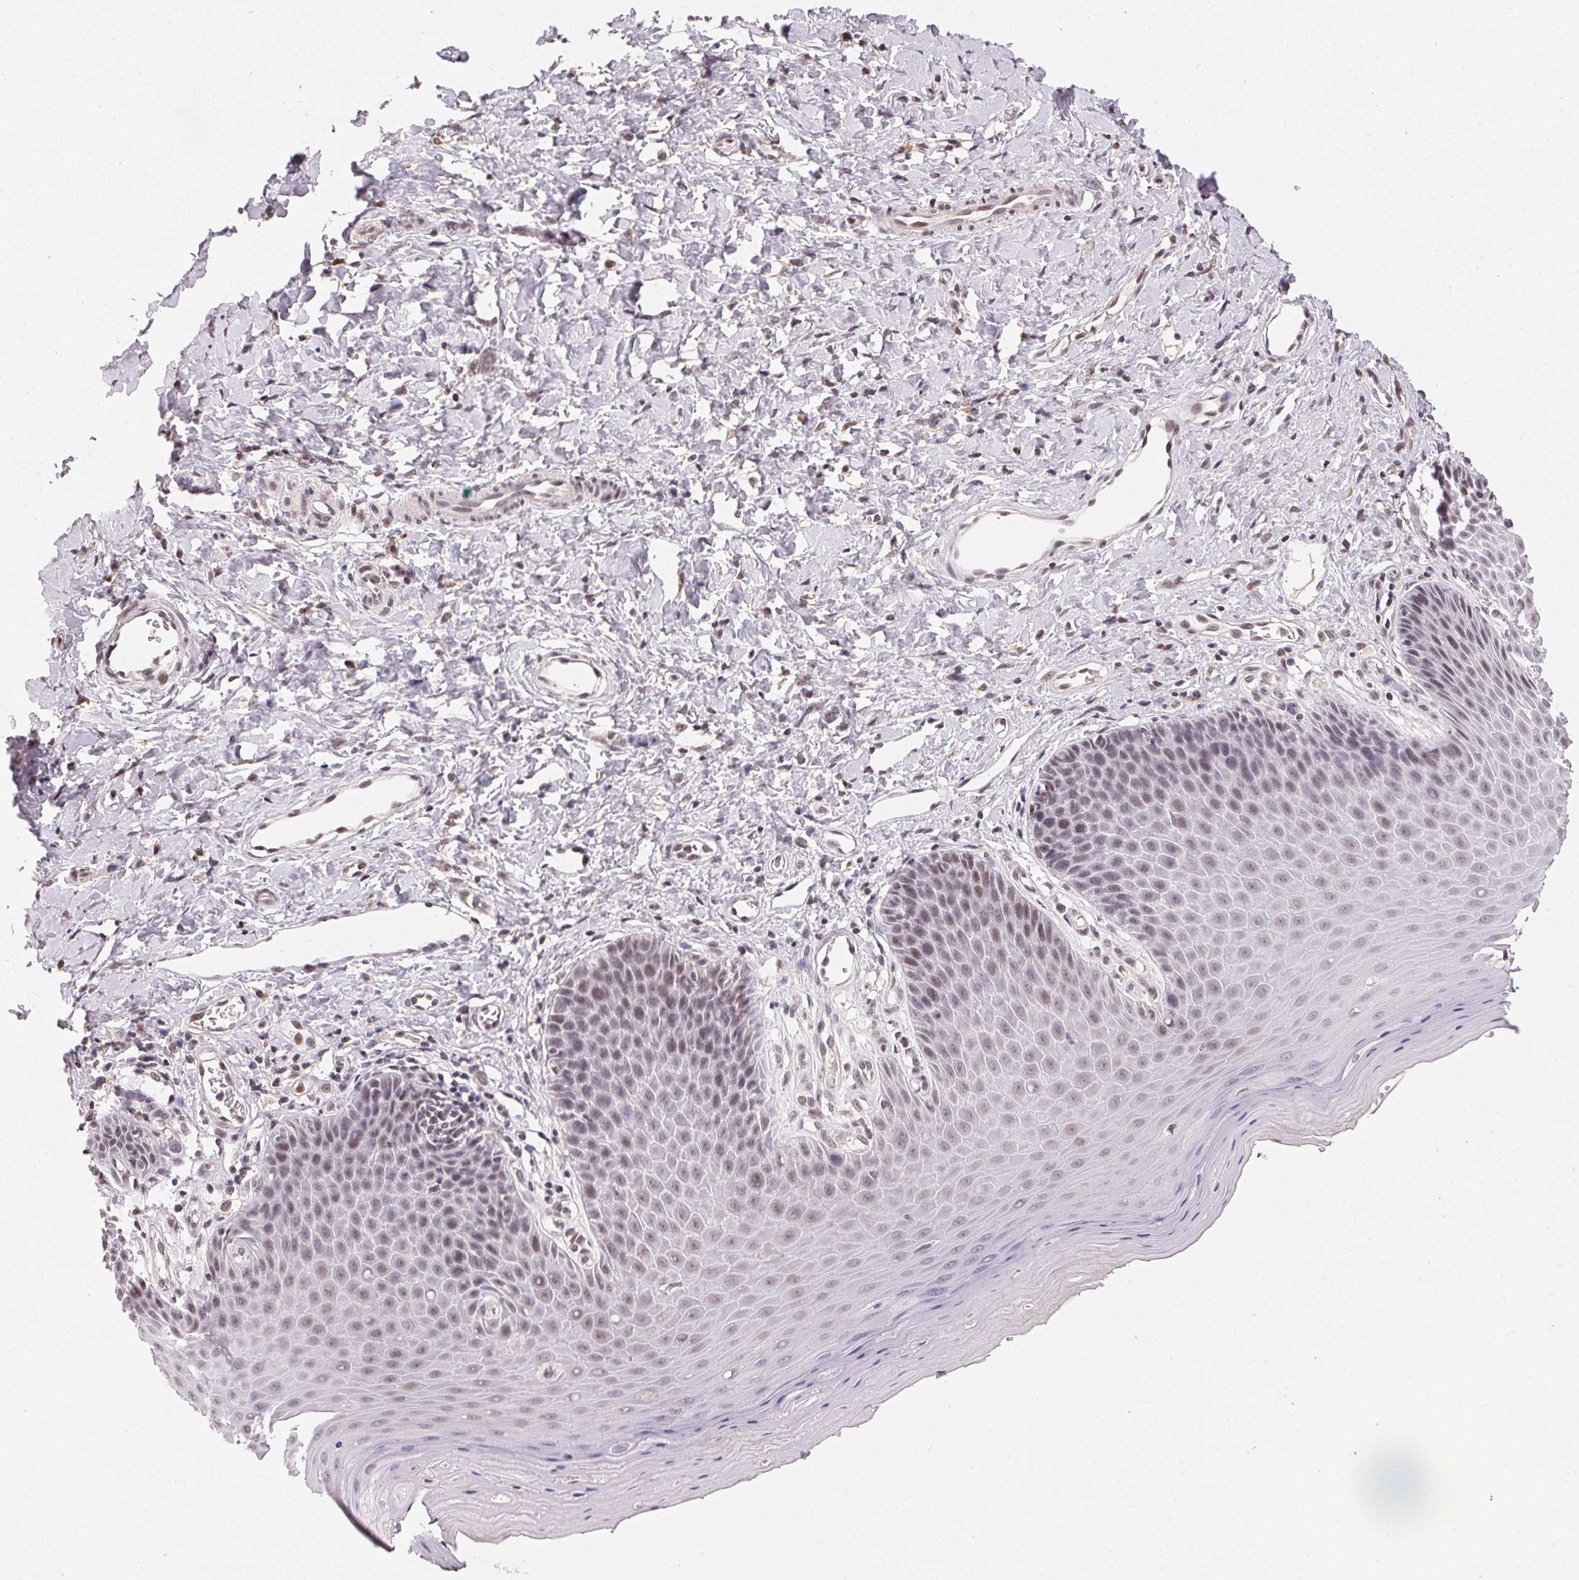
{"staining": {"intensity": "moderate", "quantity": "25%-75%", "location": "cytoplasmic/membranous"}, "tissue": "vagina", "cell_type": "Squamous epithelial cells", "image_type": "normal", "snomed": [{"axis": "morphology", "description": "Normal tissue, NOS"}, {"axis": "topography", "description": "Vagina"}], "caption": "Vagina stained with DAB (3,3'-diaminobenzidine) immunohistochemistry (IHC) displays medium levels of moderate cytoplasmic/membranous positivity in approximately 25%-75% of squamous epithelial cells.", "gene": "MAPKAPK2", "patient": {"sex": "female", "age": 83}}